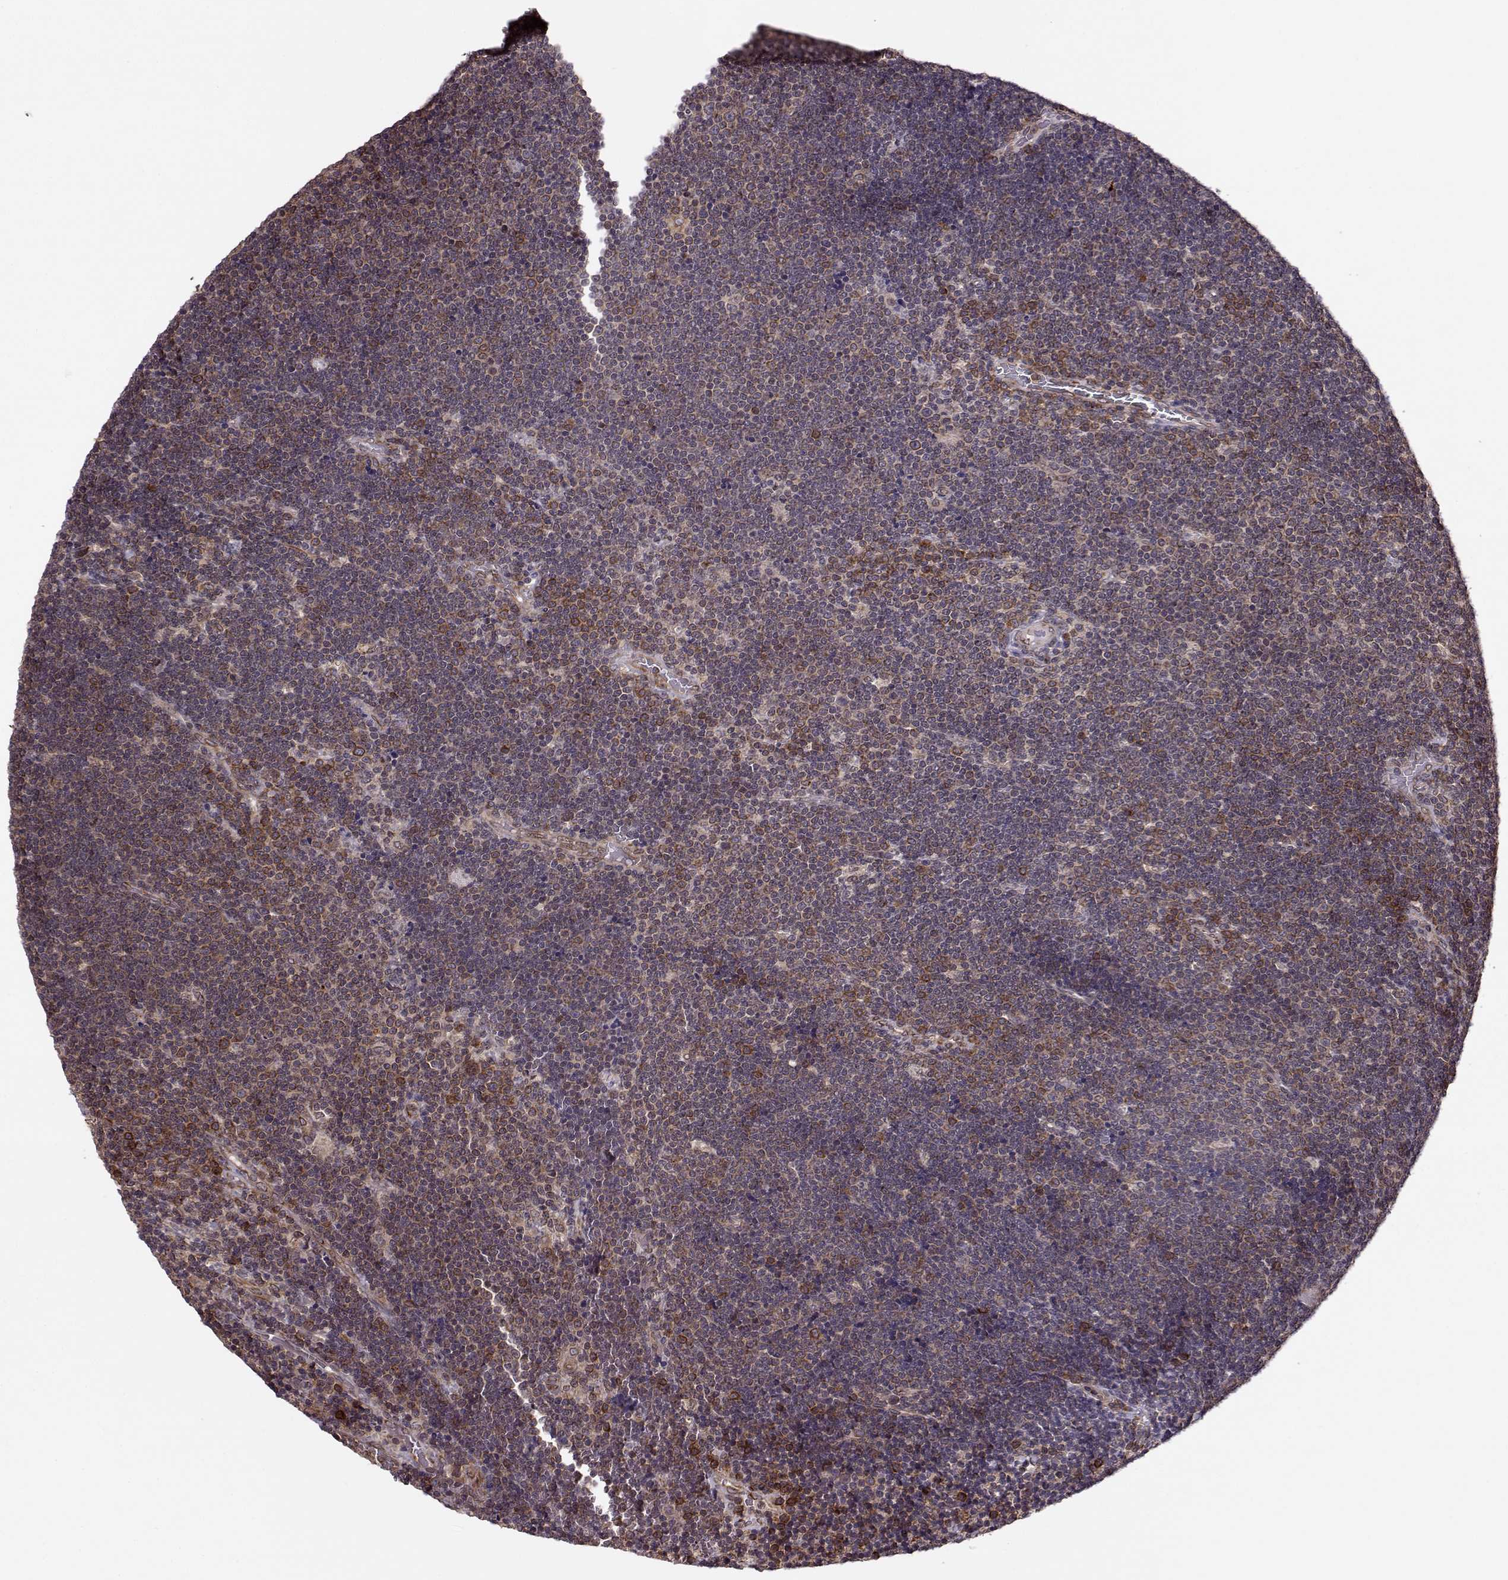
{"staining": {"intensity": "moderate", "quantity": "25%-75%", "location": "cytoplasmic/membranous"}, "tissue": "lymphoma", "cell_type": "Tumor cells", "image_type": "cancer", "snomed": [{"axis": "morphology", "description": "Malignant lymphoma, non-Hodgkin's type, Low grade"}, {"axis": "topography", "description": "Brain"}], "caption": "Moderate cytoplasmic/membranous positivity is seen in approximately 25%-75% of tumor cells in malignant lymphoma, non-Hodgkin's type (low-grade).", "gene": "YIPF5", "patient": {"sex": "female", "age": 66}}